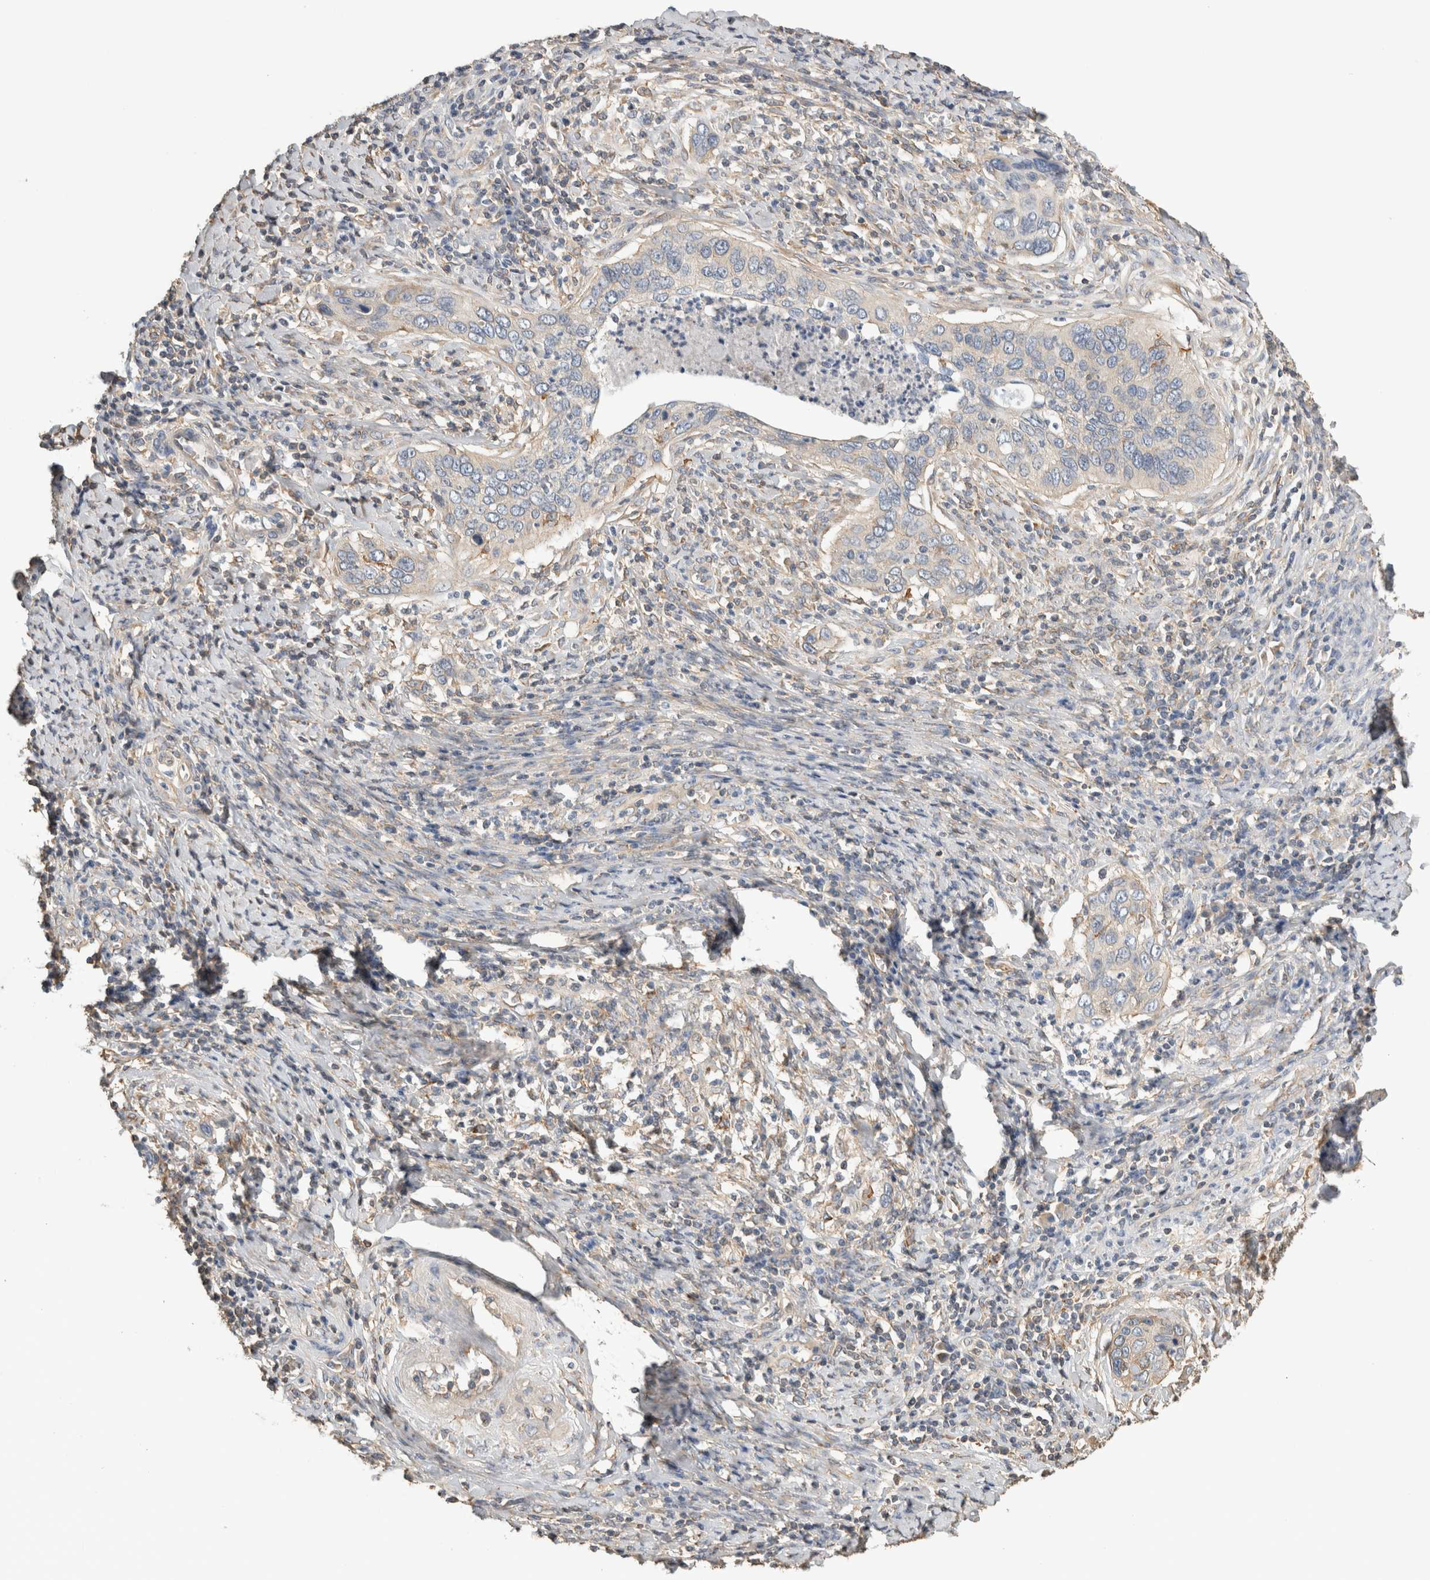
{"staining": {"intensity": "negative", "quantity": "none", "location": "none"}, "tissue": "cervical cancer", "cell_type": "Tumor cells", "image_type": "cancer", "snomed": [{"axis": "morphology", "description": "Squamous cell carcinoma, NOS"}, {"axis": "topography", "description": "Cervix"}], "caption": "Tumor cells are negative for protein expression in human cervical cancer. (DAB (3,3'-diaminobenzidine) immunohistochemistry (IHC) with hematoxylin counter stain).", "gene": "EIF4G3", "patient": {"sex": "female", "age": 53}}